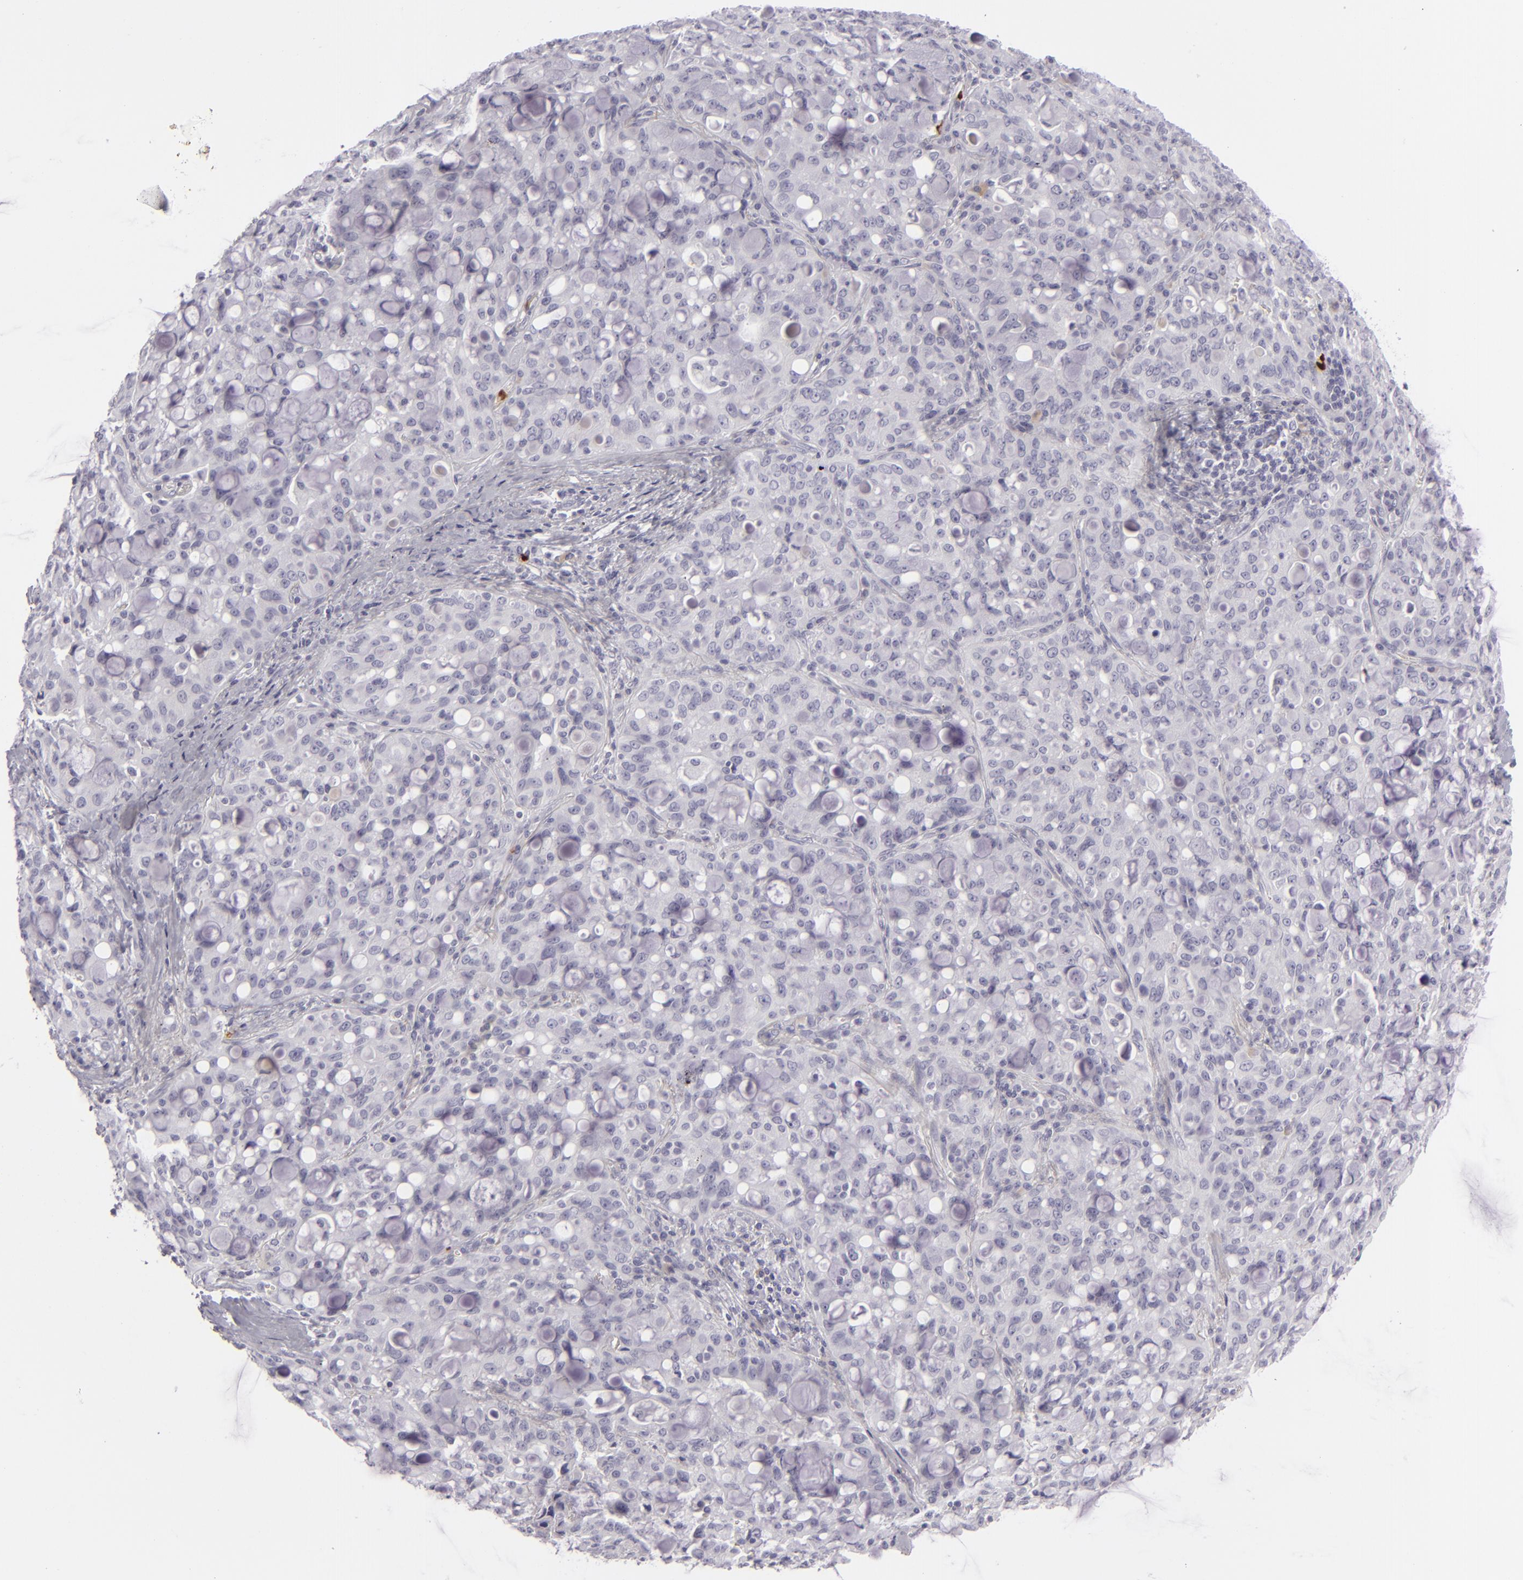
{"staining": {"intensity": "negative", "quantity": "none", "location": "none"}, "tissue": "lung cancer", "cell_type": "Tumor cells", "image_type": "cancer", "snomed": [{"axis": "morphology", "description": "Adenocarcinoma, NOS"}, {"axis": "topography", "description": "Lung"}], "caption": "This is an immunohistochemistry photomicrograph of human lung adenocarcinoma. There is no expression in tumor cells.", "gene": "CDX2", "patient": {"sex": "female", "age": 44}}